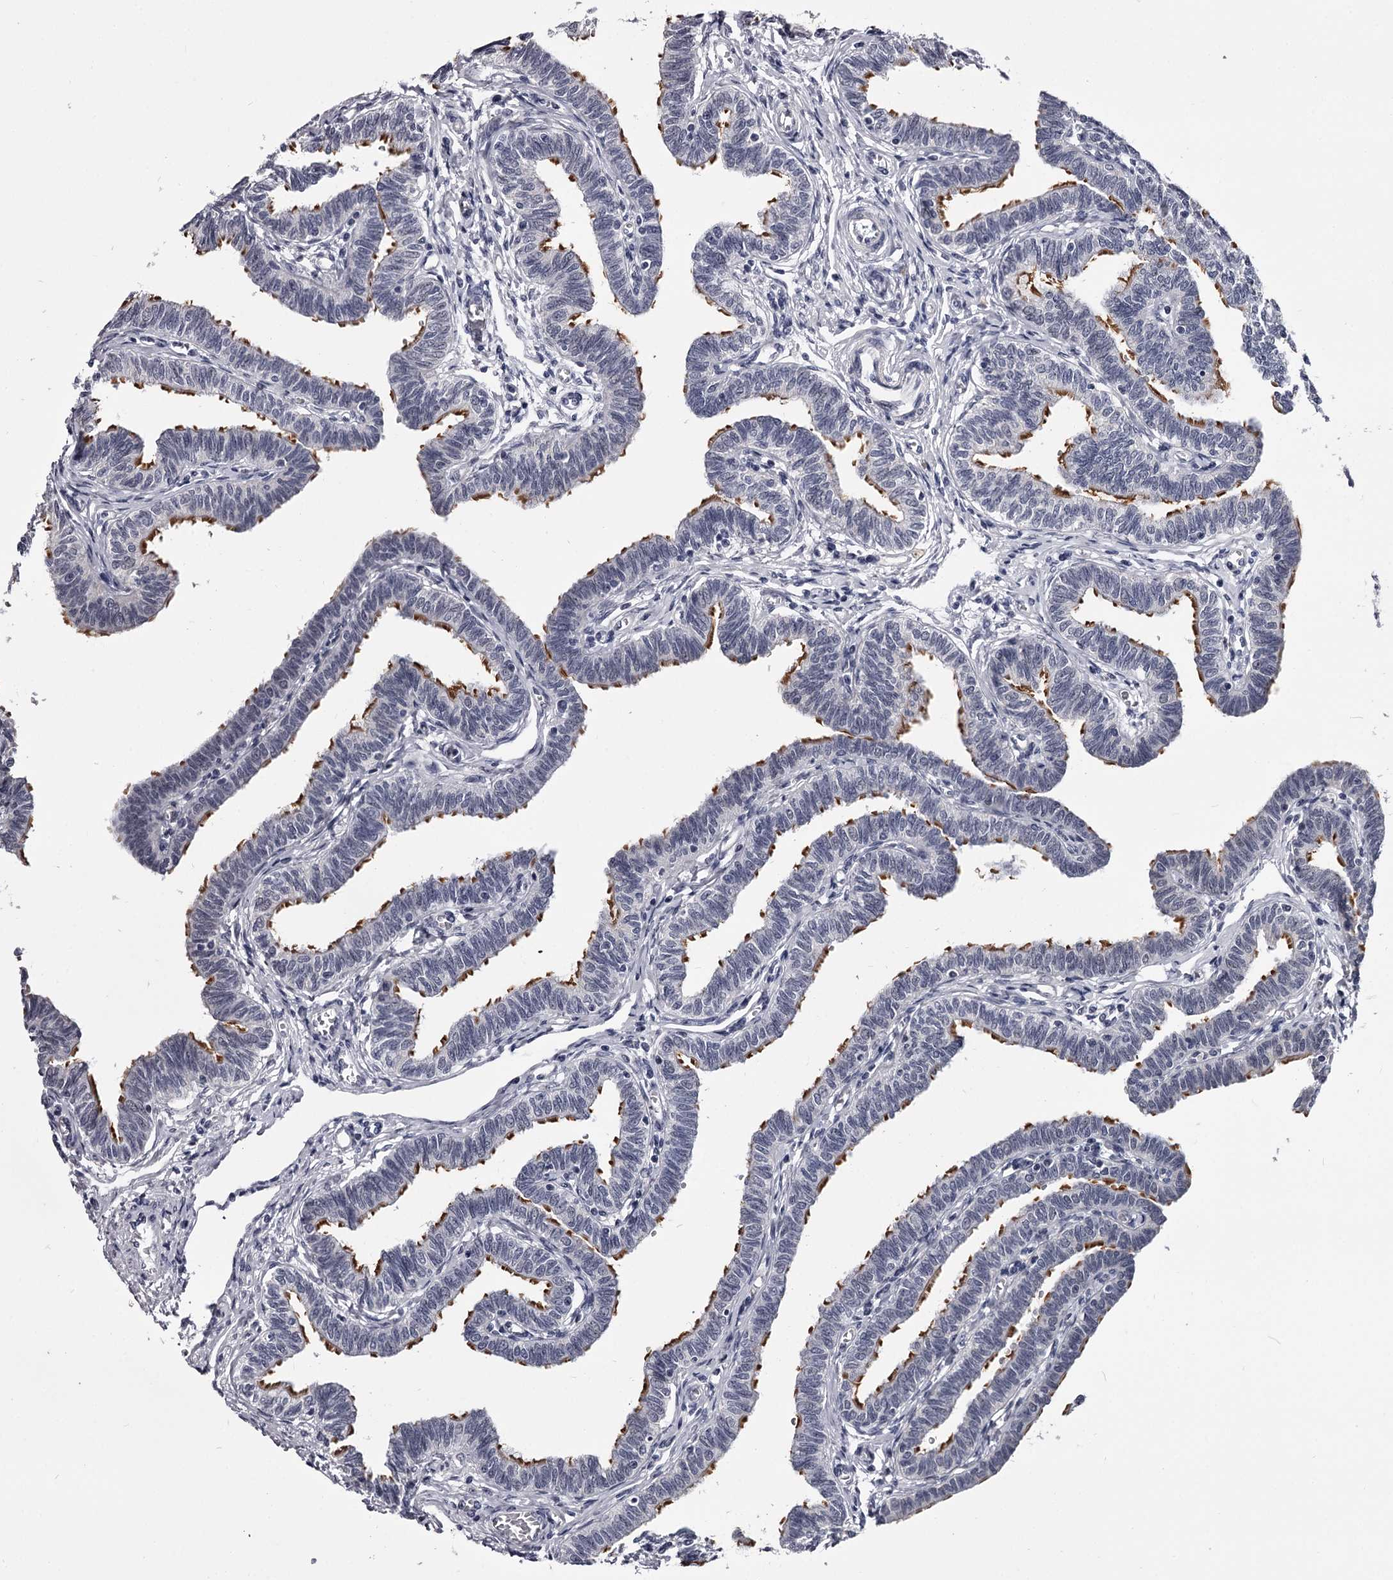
{"staining": {"intensity": "moderate", "quantity": "25%-75%", "location": "cytoplasmic/membranous"}, "tissue": "fallopian tube", "cell_type": "Glandular cells", "image_type": "normal", "snomed": [{"axis": "morphology", "description": "Normal tissue, NOS"}, {"axis": "topography", "description": "Fallopian tube"}, {"axis": "topography", "description": "Ovary"}], "caption": "Immunohistochemical staining of benign human fallopian tube shows 25%-75% levels of moderate cytoplasmic/membranous protein staining in approximately 25%-75% of glandular cells. (Brightfield microscopy of DAB IHC at high magnification).", "gene": "OVOL2", "patient": {"sex": "female", "age": 23}}